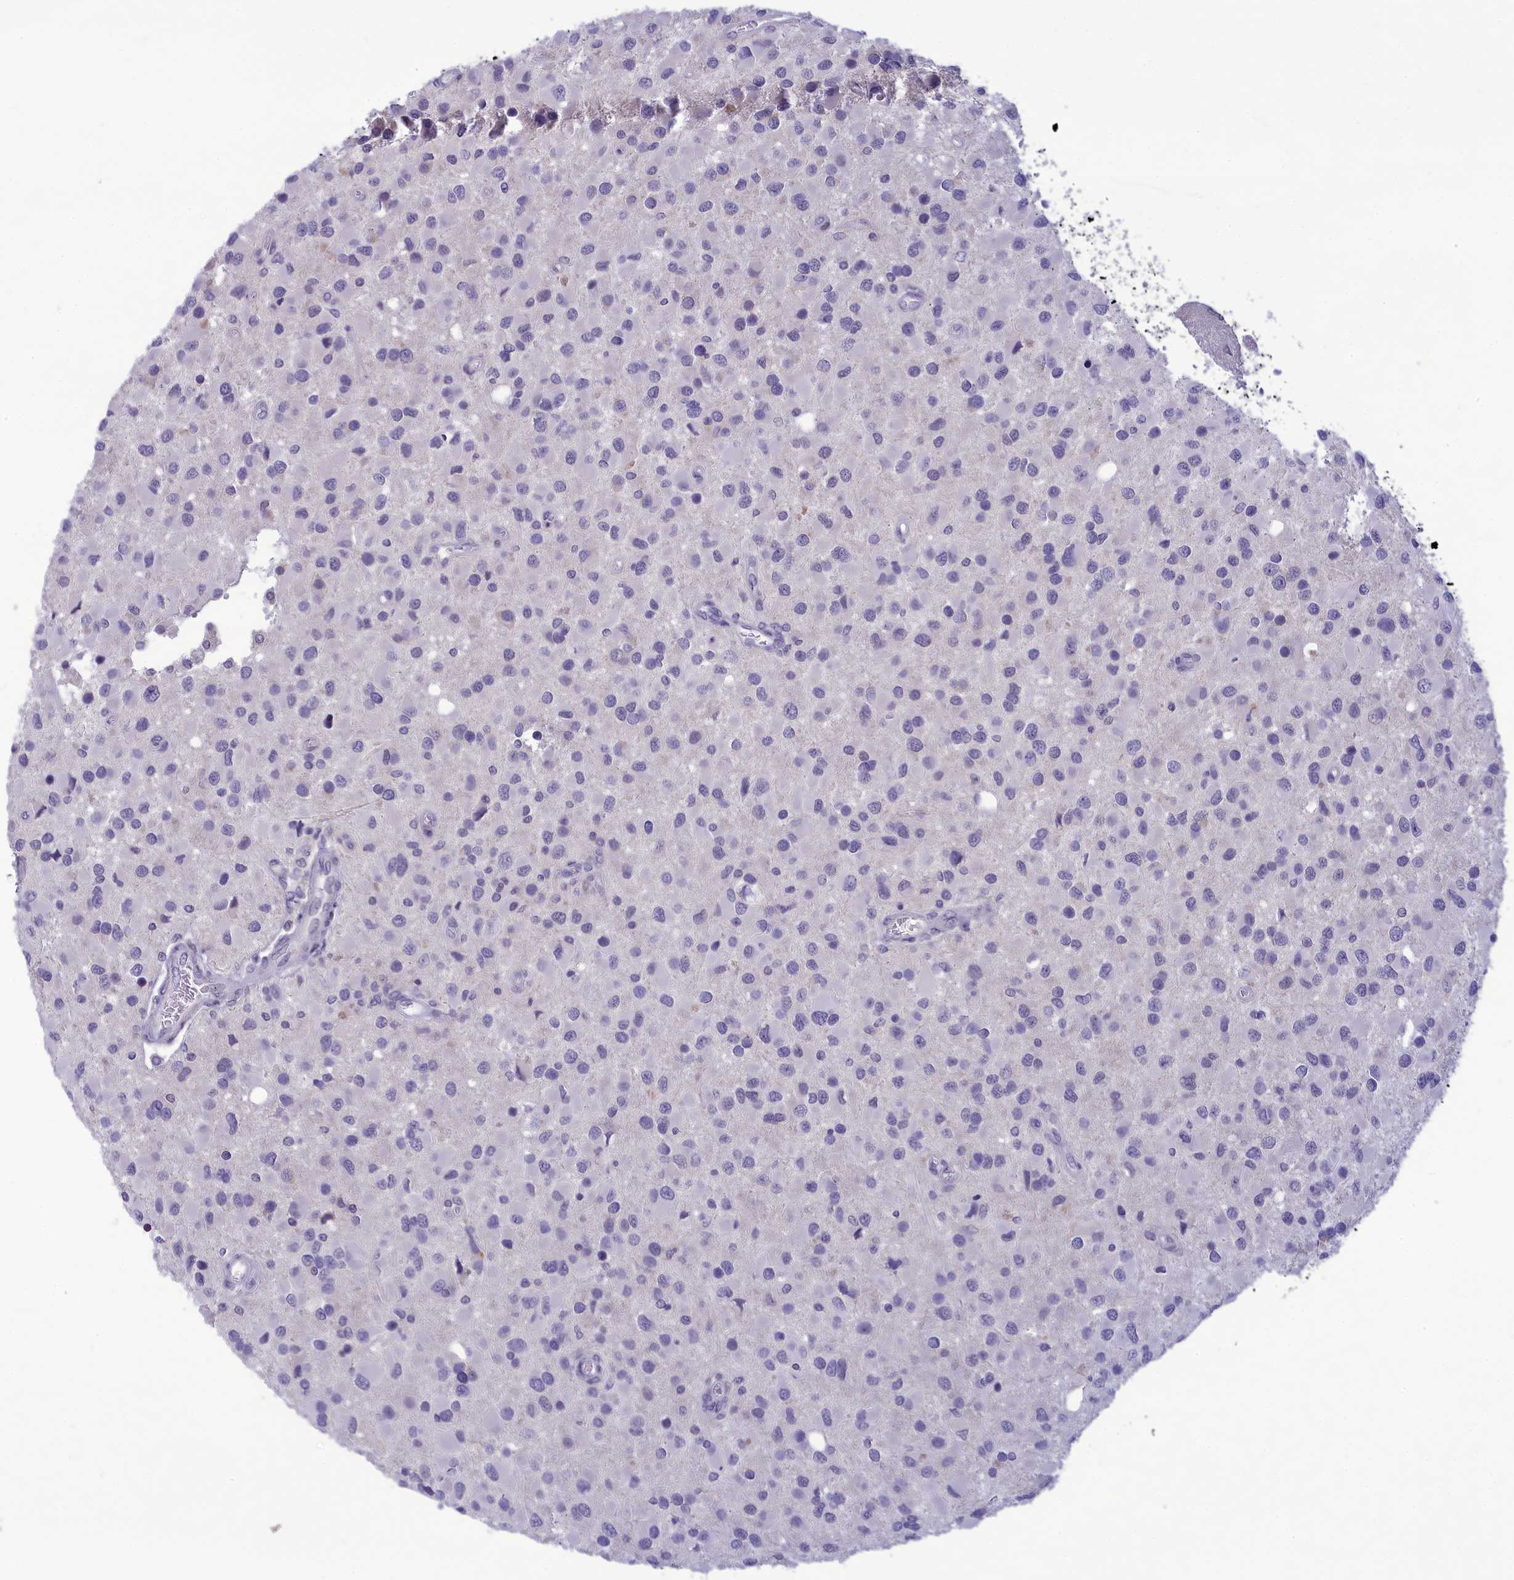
{"staining": {"intensity": "negative", "quantity": "none", "location": "none"}, "tissue": "glioma", "cell_type": "Tumor cells", "image_type": "cancer", "snomed": [{"axis": "morphology", "description": "Glioma, malignant, High grade"}, {"axis": "topography", "description": "Brain"}], "caption": "Tumor cells are negative for protein expression in human malignant glioma (high-grade).", "gene": "CORO2A", "patient": {"sex": "male", "age": 53}}